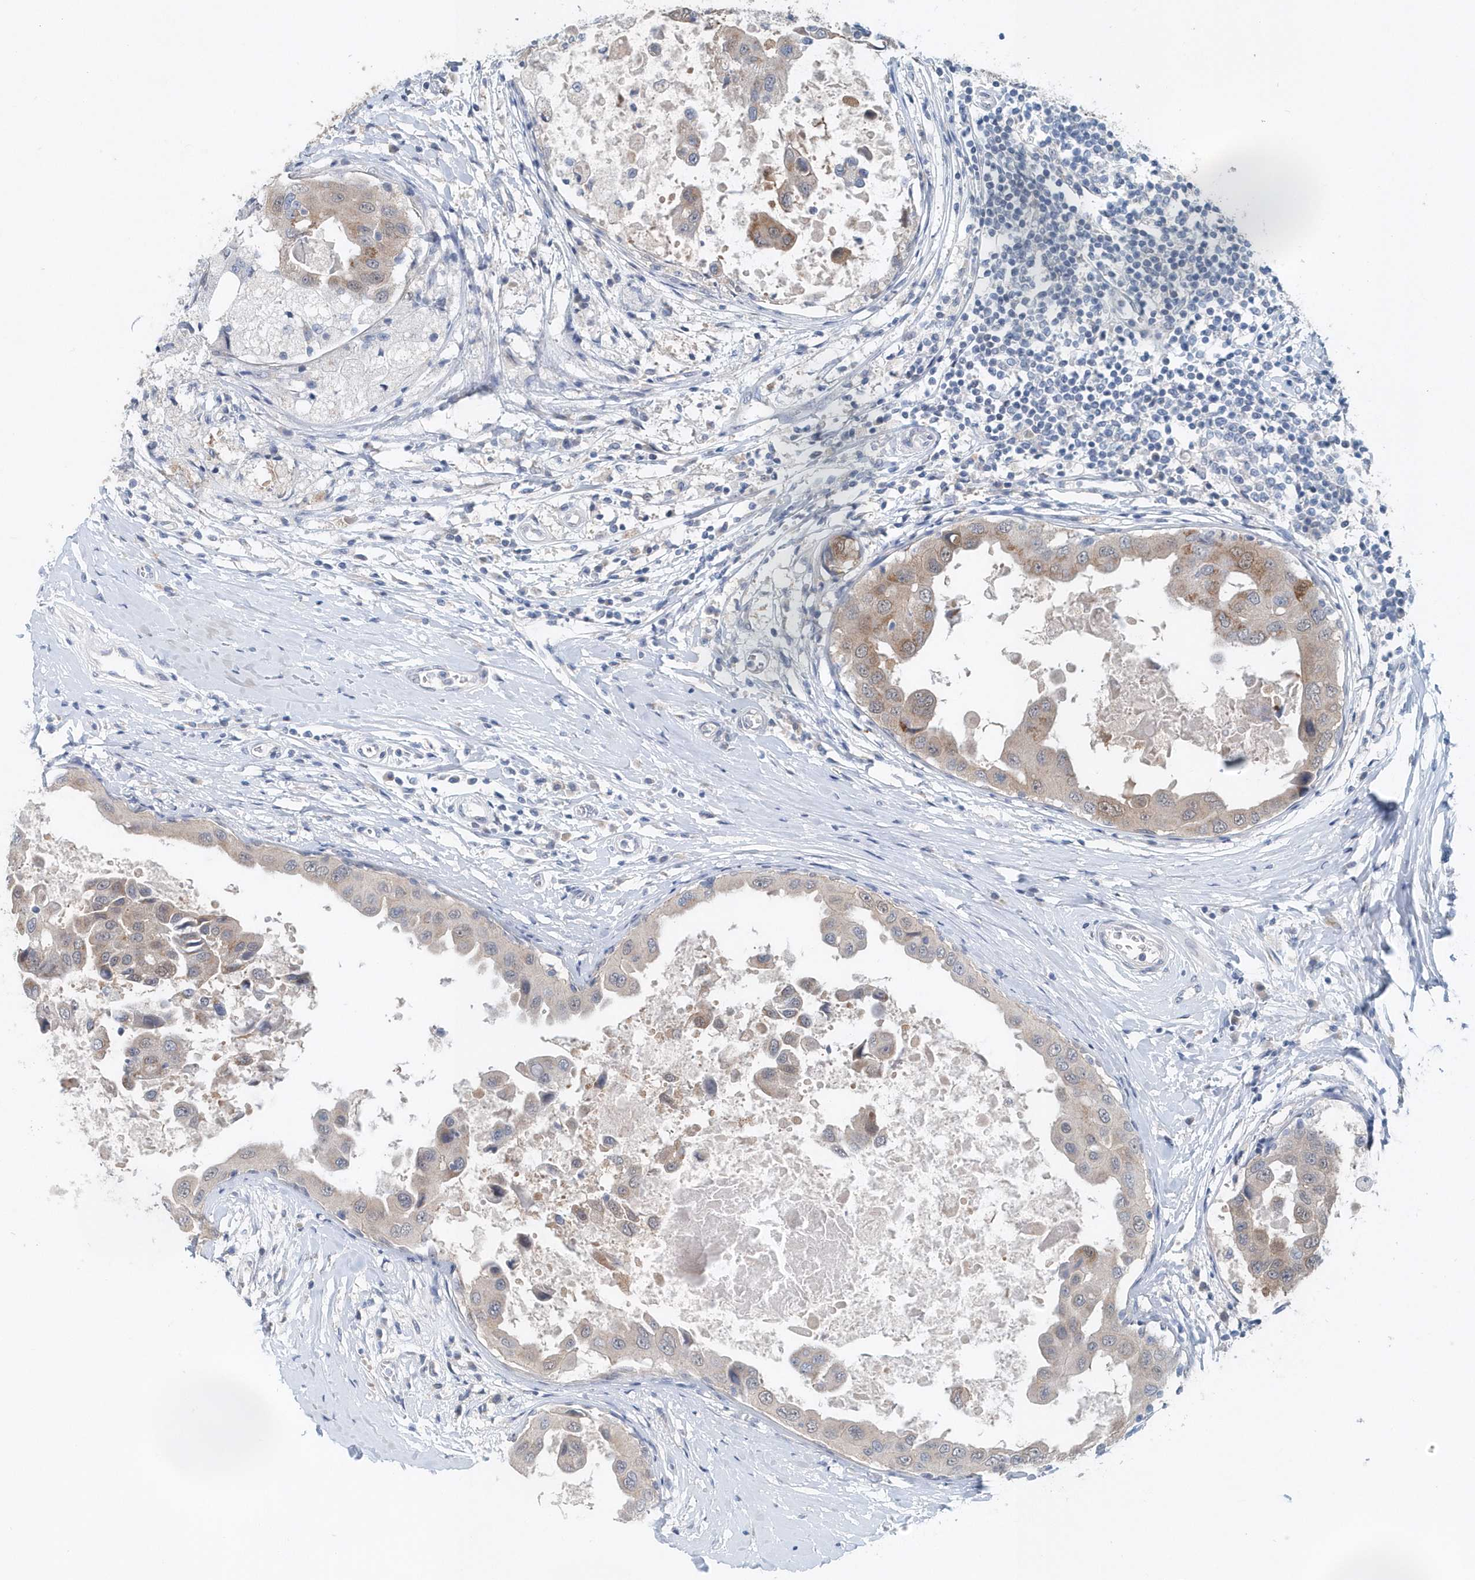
{"staining": {"intensity": "weak", "quantity": "25%-75%", "location": "cytoplasmic/membranous,nuclear"}, "tissue": "breast cancer", "cell_type": "Tumor cells", "image_type": "cancer", "snomed": [{"axis": "morphology", "description": "Duct carcinoma"}, {"axis": "topography", "description": "Breast"}], "caption": "High-power microscopy captured an immunohistochemistry histopathology image of breast intraductal carcinoma, revealing weak cytoplasmic/membranous and nuclear expression in approximately 25%-75% of tumor cells. The staining was performed using DAB, with brown indicating positive protein expression. Nuclei are stained blue with hematoxylin.", "gene": "PFN2", "patient": {"sex": "female", "age": 27}}